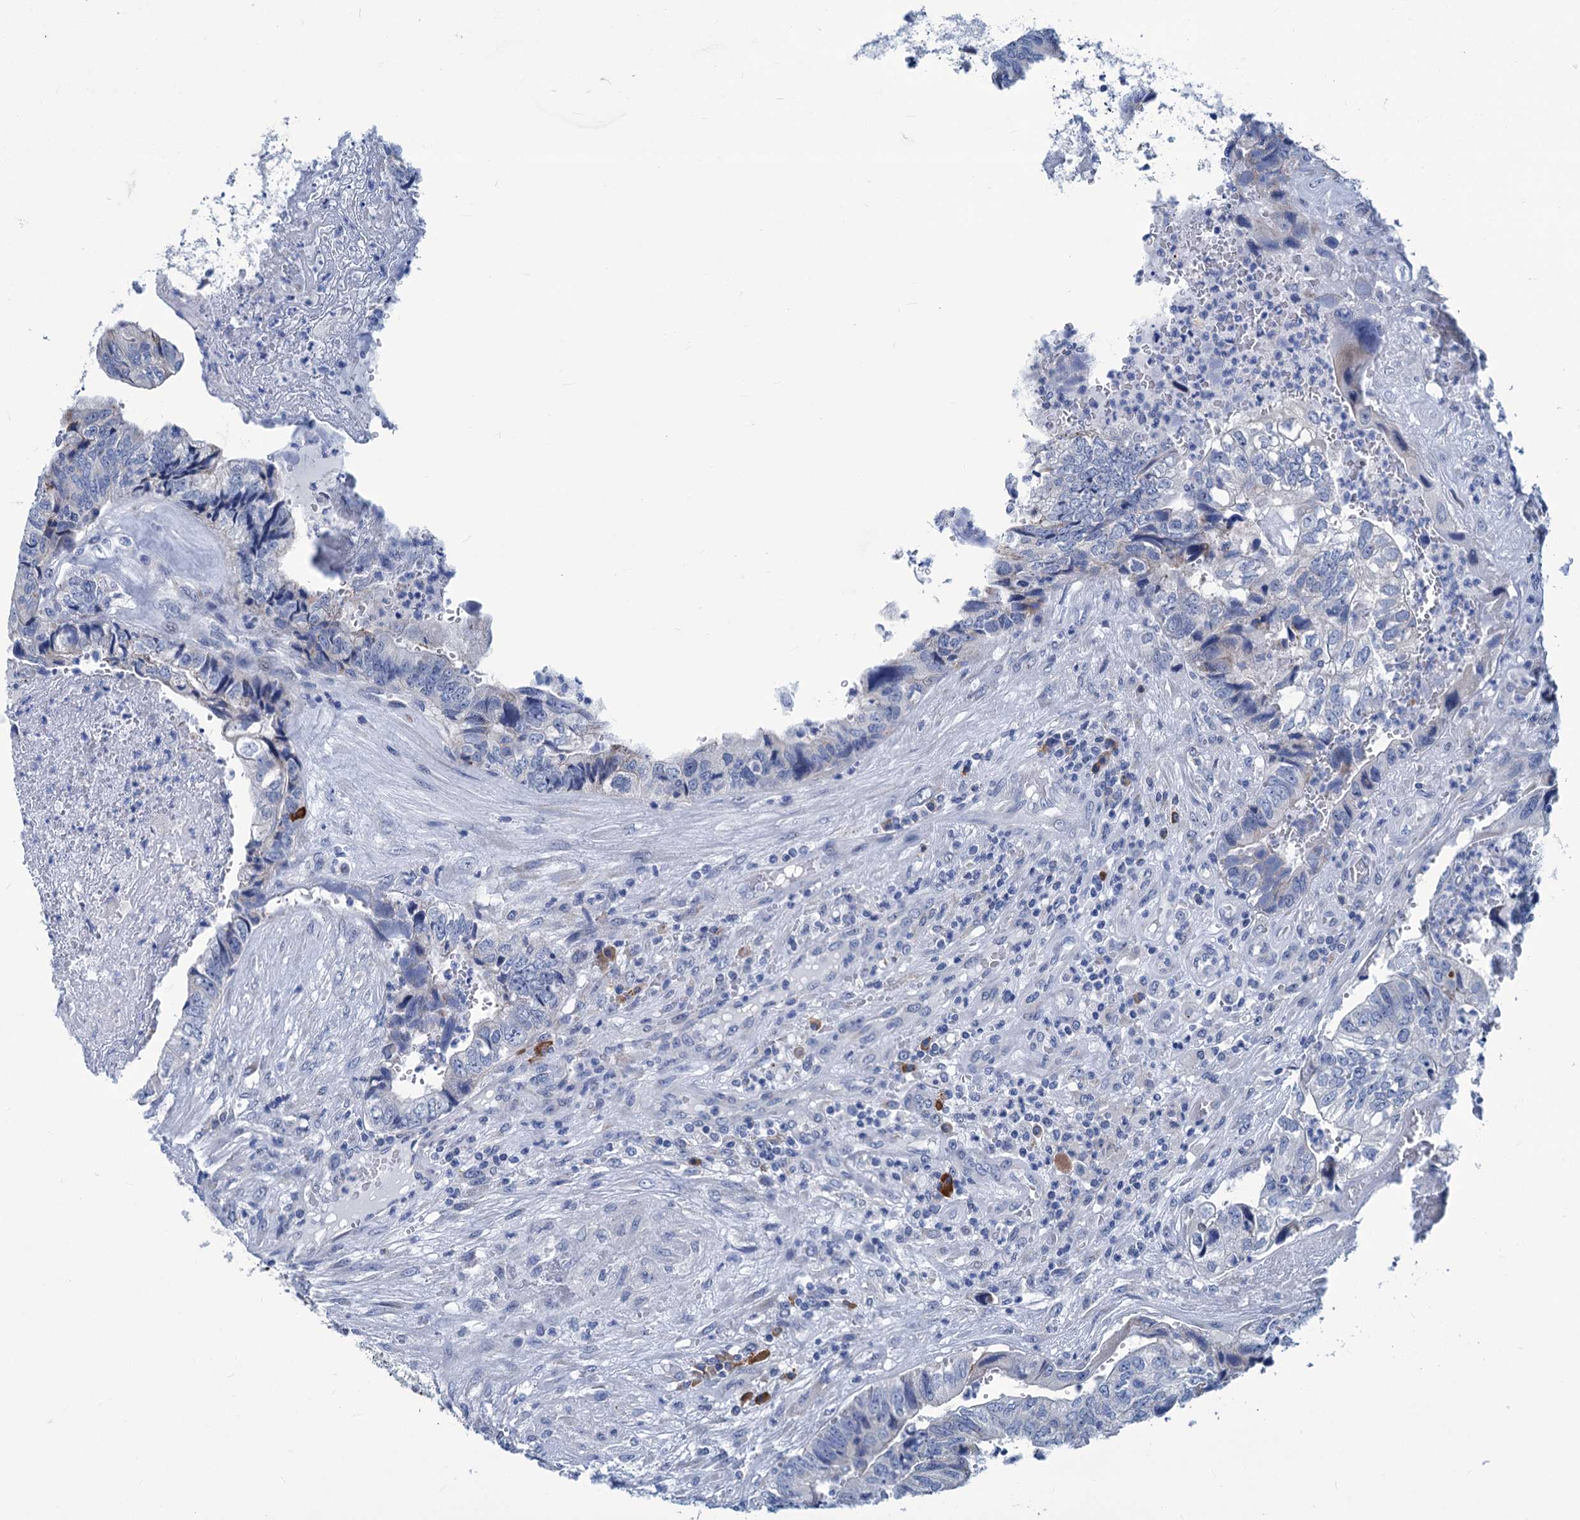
{"staining": {"intensity": "negative", "quantity": "none", "location": "none"}, "tissue": "colorectal cancer", "cell_type": "Tumor cells", "image_type": "cancer", "snomed": [{"axis": "morphology", "description": "Adenocarcinoma, NOS"}, {"axis": "topography", "description": "Colon"}], "caption": "An IHC micrograph of adenocarcinoma (colorectal) is shown. There is no staining in tumor cells of adenocarcinoma (colorectal). (Immunohistochemistry, brightfield microscopy, high magnification).", "gene": "NEU3", "patient": {"sex": "female", "age": 67}}